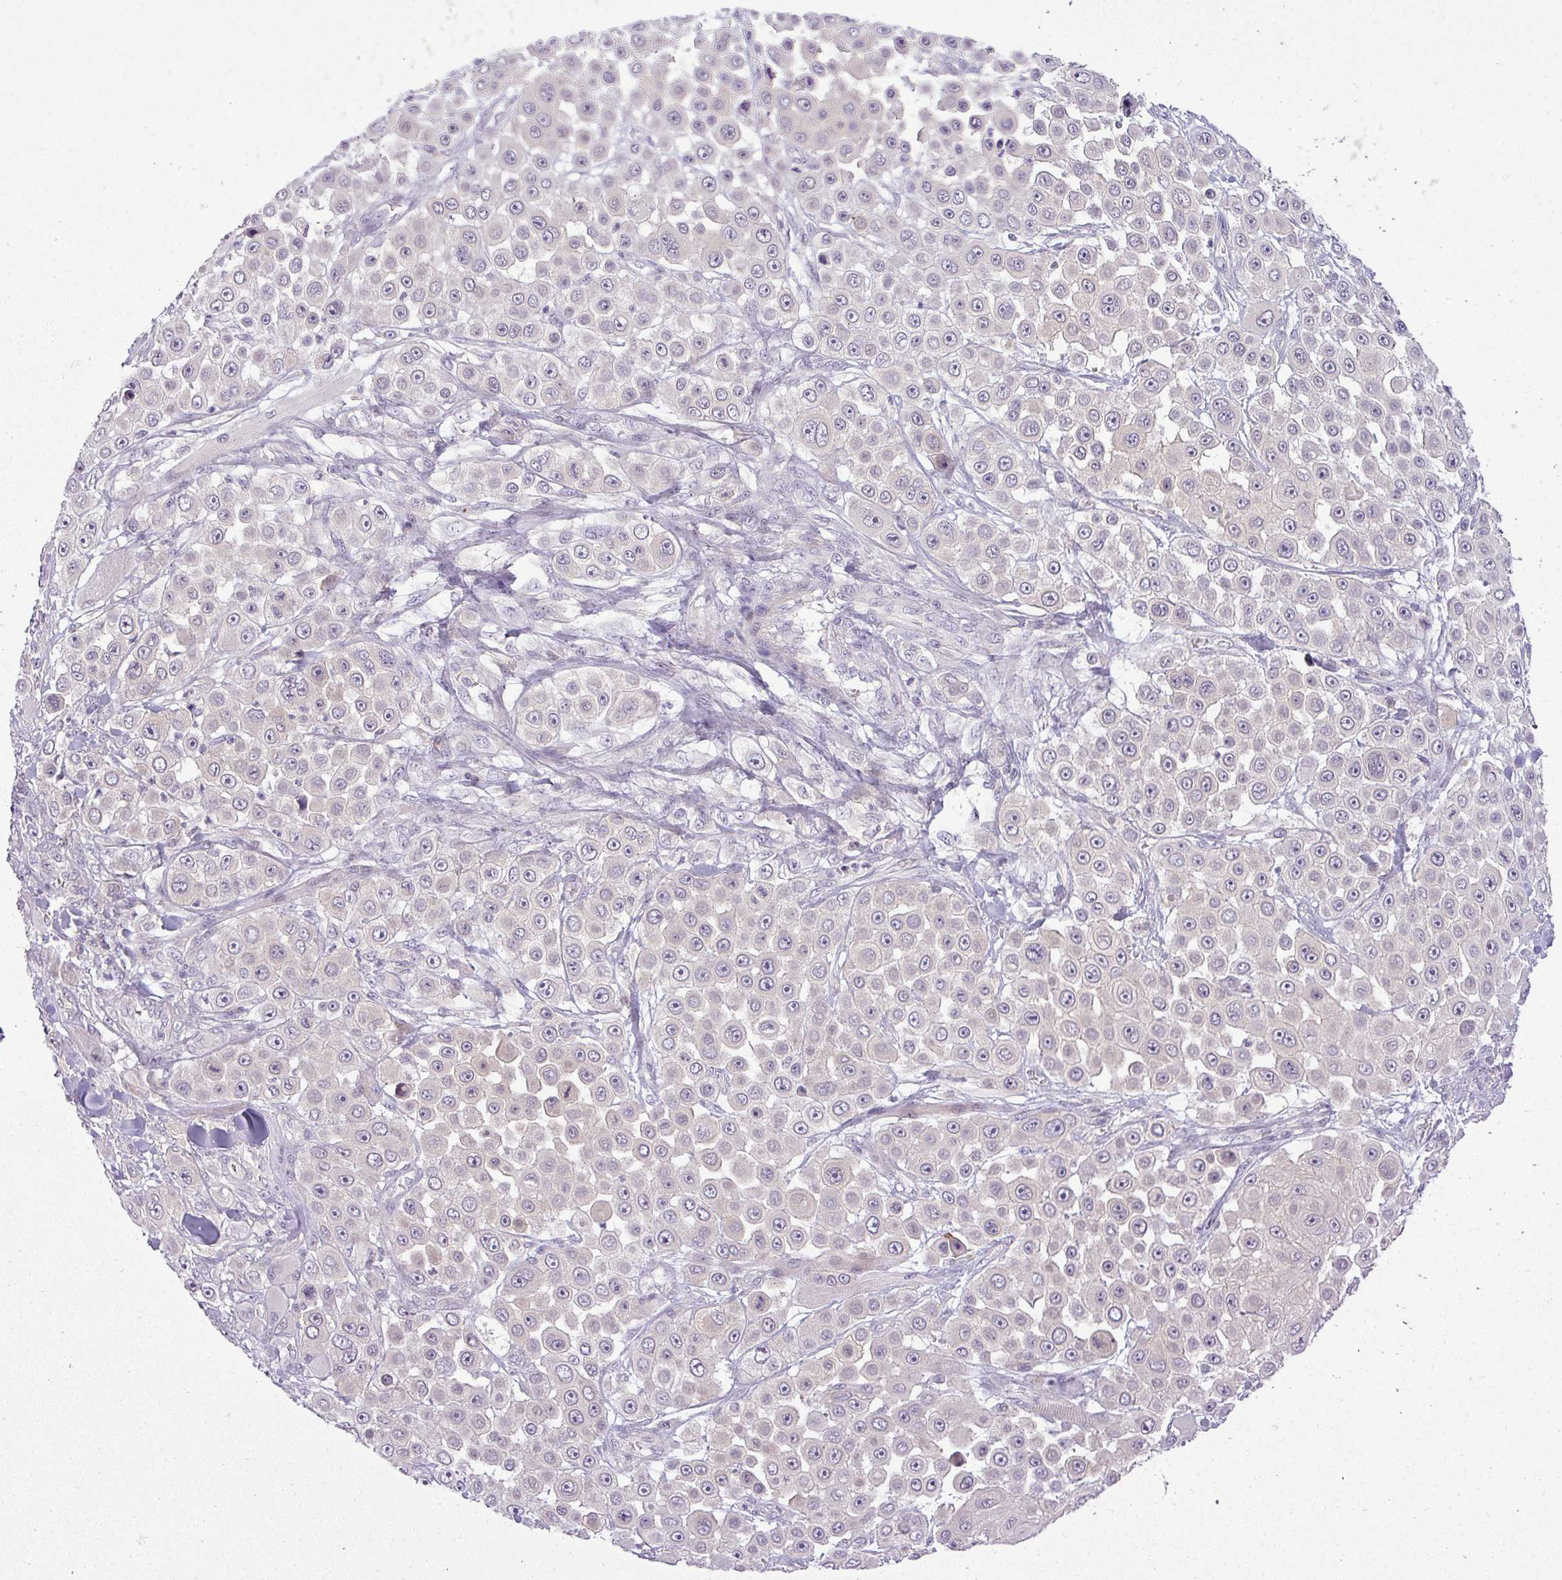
{"staining": {"intensity": "negative", "quantity": "none", "location": "none"}, "tissue": "skin cancer", "cell_type": "Tumor cells", "image_type": "cancer", "snomed": [{"axis": "morphology", "description": "Squamous cell carcinoma, NOS"}, {"axis": "topography", "description": "Skin"}], "caption": "There is no significant expression in tumor cells of skin squamous cell carcinoma.", "gene": "APOM", "patient": {"sex": "male", "age": 67}}